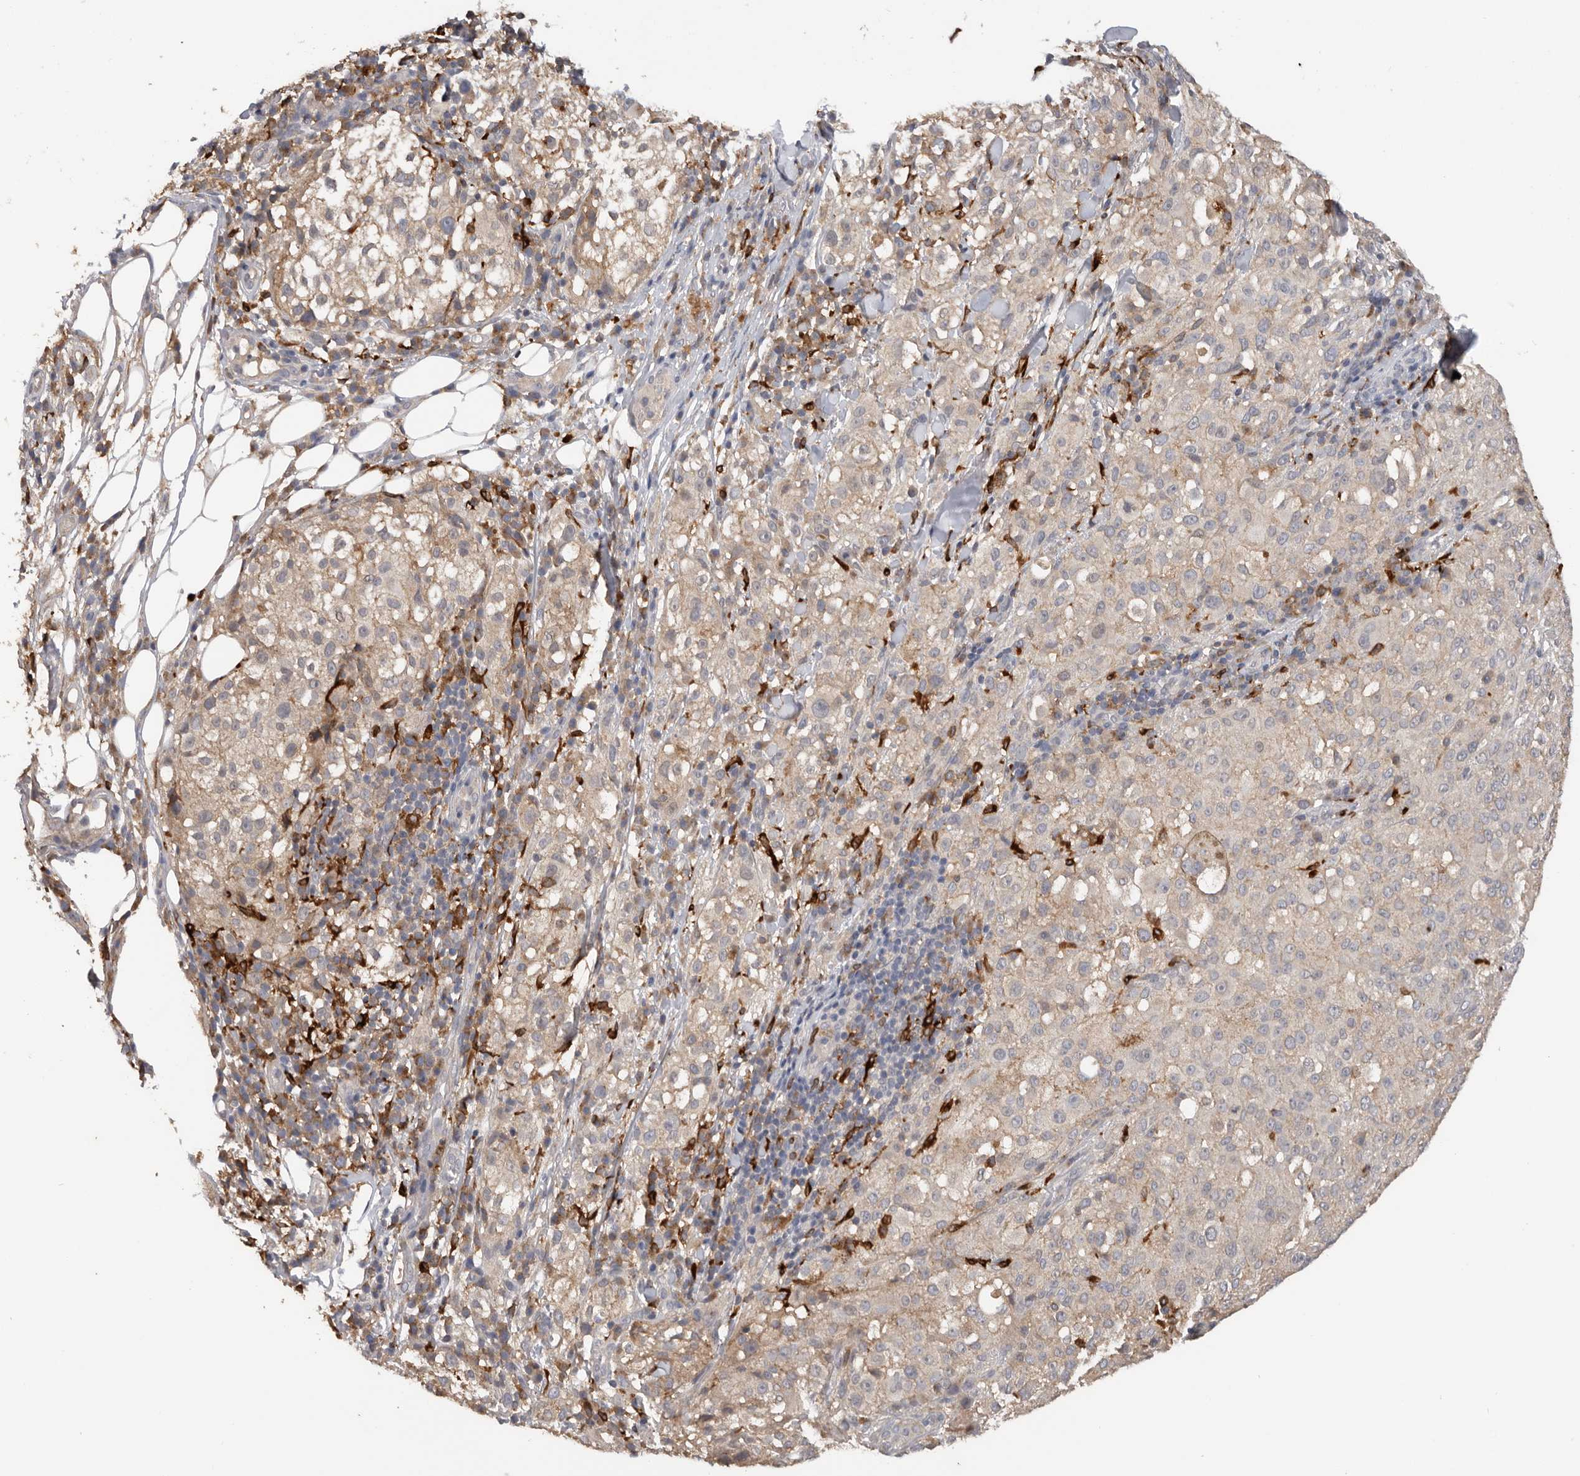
{"staining": {"intensity": "weak", "quantity": ">75%", "location": "cytoplasmic/membranous"}, "tissue": "melanoma", "cell_type": "Tumor cells", "image_type": "cancer", "snomed": [{"axis": "morphology", "description": "Necrosis, NOS"}, {"axis": "morphology", "description": "Malignant melanoma, NOS"}, {"axis": "topography", "description": "Skin"}], "caption": "Human melanoma stained with a brown dye demonstrates weak cytoplasmic/membranous positive positivity in approximately >75% of tumor cells.", "gene": "TFRC", "patient": {"sex": "female", "age": 87}}